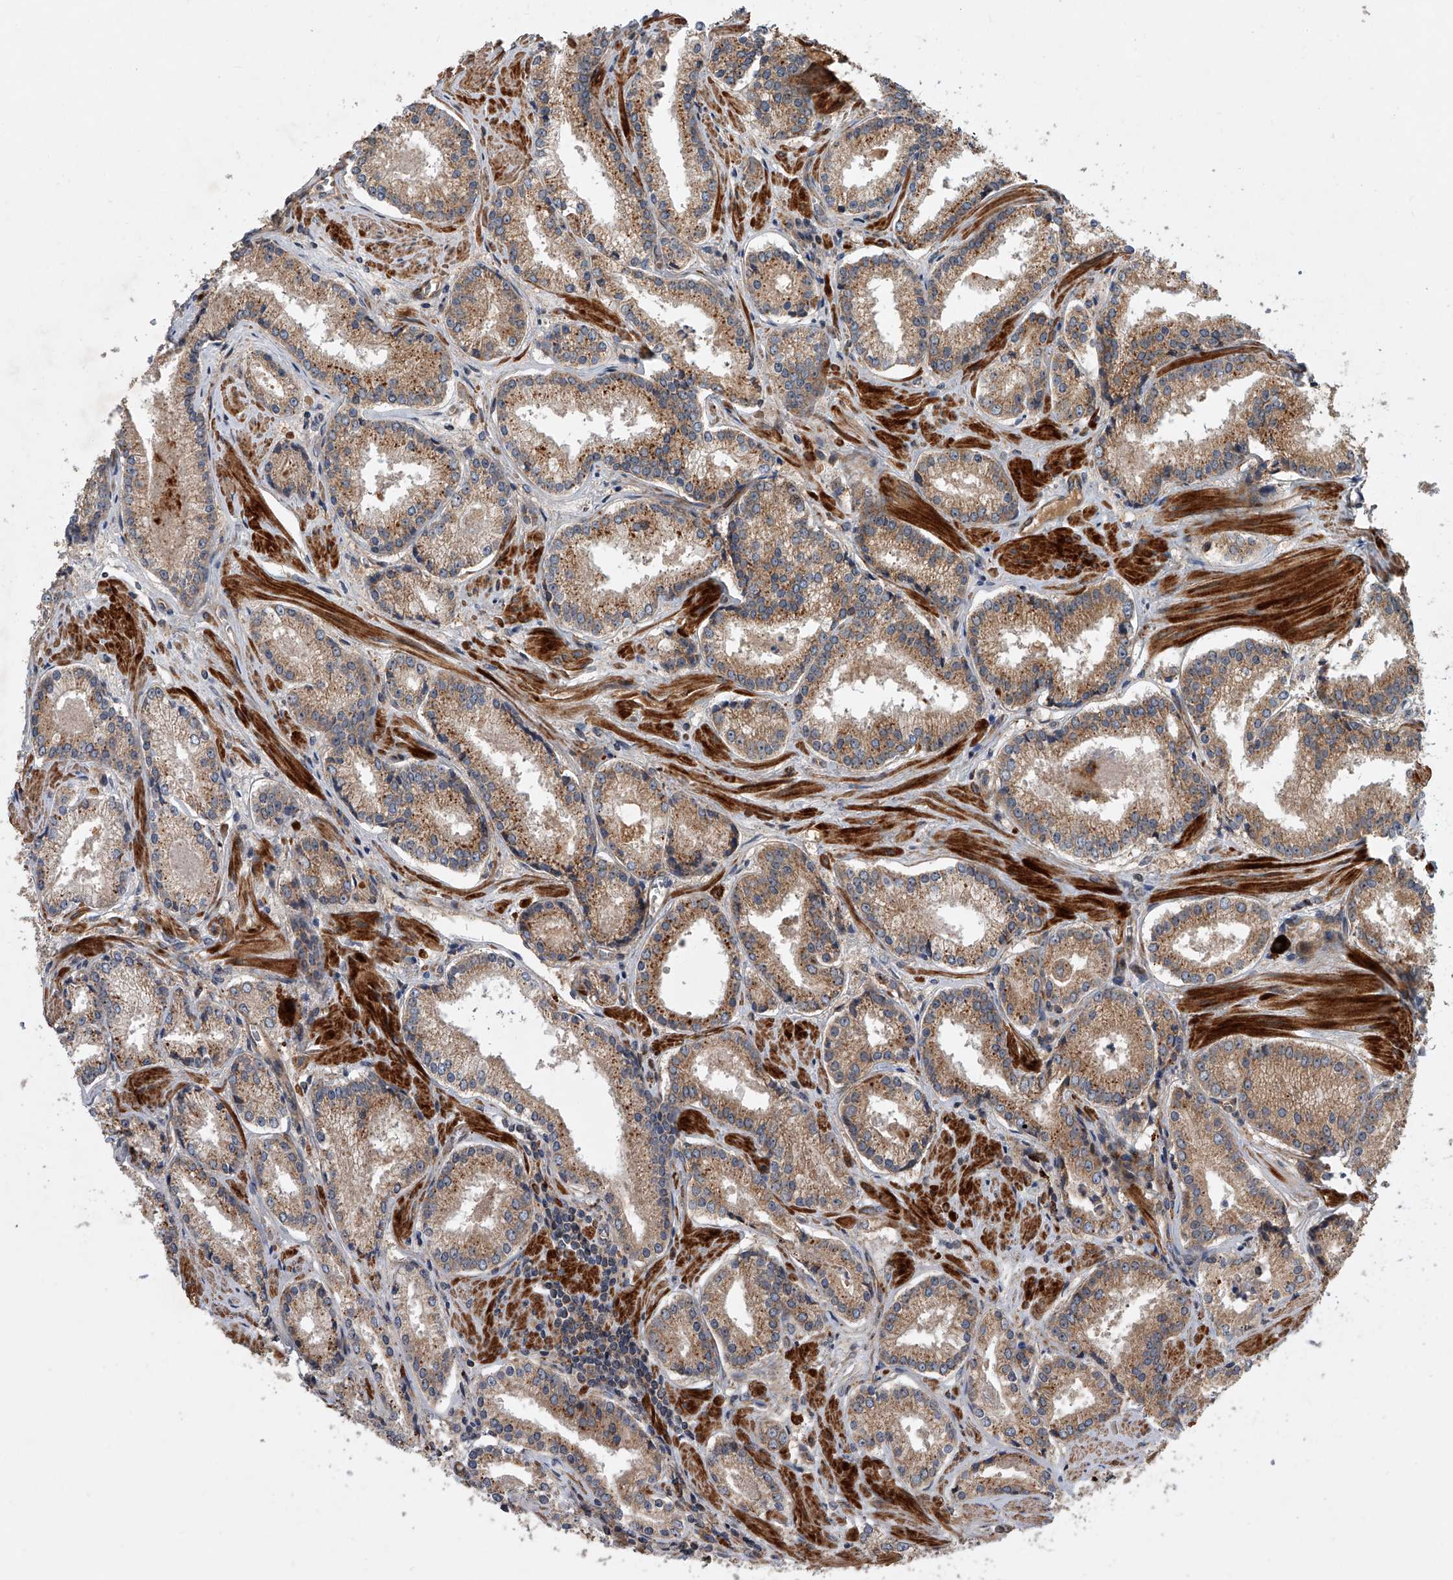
{"staining": {"intensity": "moderate", "quantity": ">75%", "location": "cytoplasmic/membranous"}, "tissue": "prostate cancer", "cell_type": "Tumor cells", "image_type": "cancer", "snomed": [{"axis": "morphology", "description": "Adenocarcinoma, Low grade"}, {"axis": "topography", "description": "Prostate"}], "caption": "This histopathology image reveals immunohistochemistry (IHC) staining of human prostate cancer, with medium moderate cytoplasmic/membranous expression in about >75% of tumor cells.", "gene": "USP47", "patient": {"sex": "male", "age": 54}}